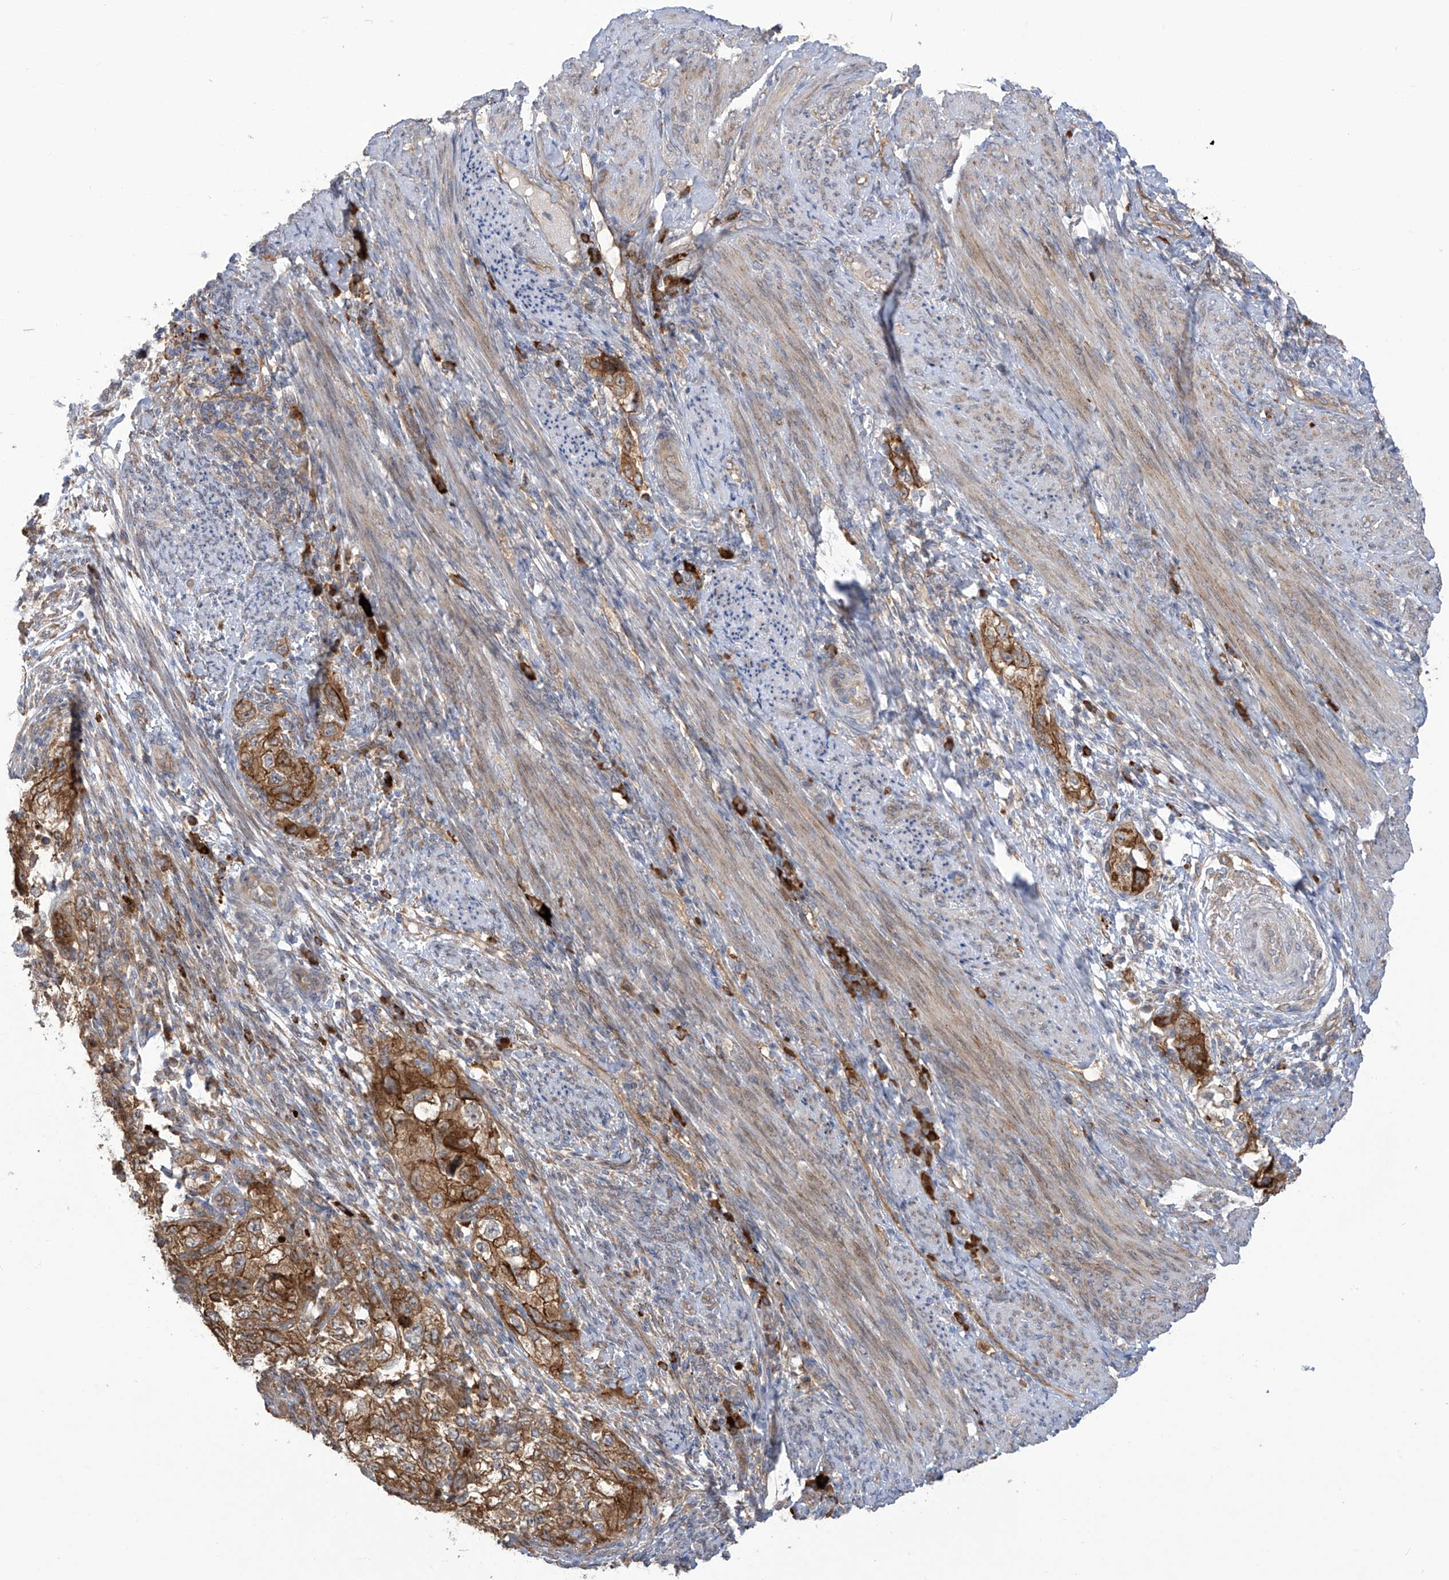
{"staining": {"intensity": "strong", "quantity": "25%-75%", "location": "cytoplasmic/membranous"}, "tissue": "endometrial cancer", "cell_type": "Tumor cells", "image_type": "cancer", "snomed": [{"axis": "morphology", "description": "Adenocarcinoma, NOS"}, {"axis": "topography", "description": "Endometrium"}], "caption": "Adenocarcinoma (endometrial) stained with a brown dye exhibits strong cytoplasmic/membranous positive expression in about 25%-75% of tumor cells.", "gene": "KIAA1522", "patient": {"sex": "female", "age": 85}}